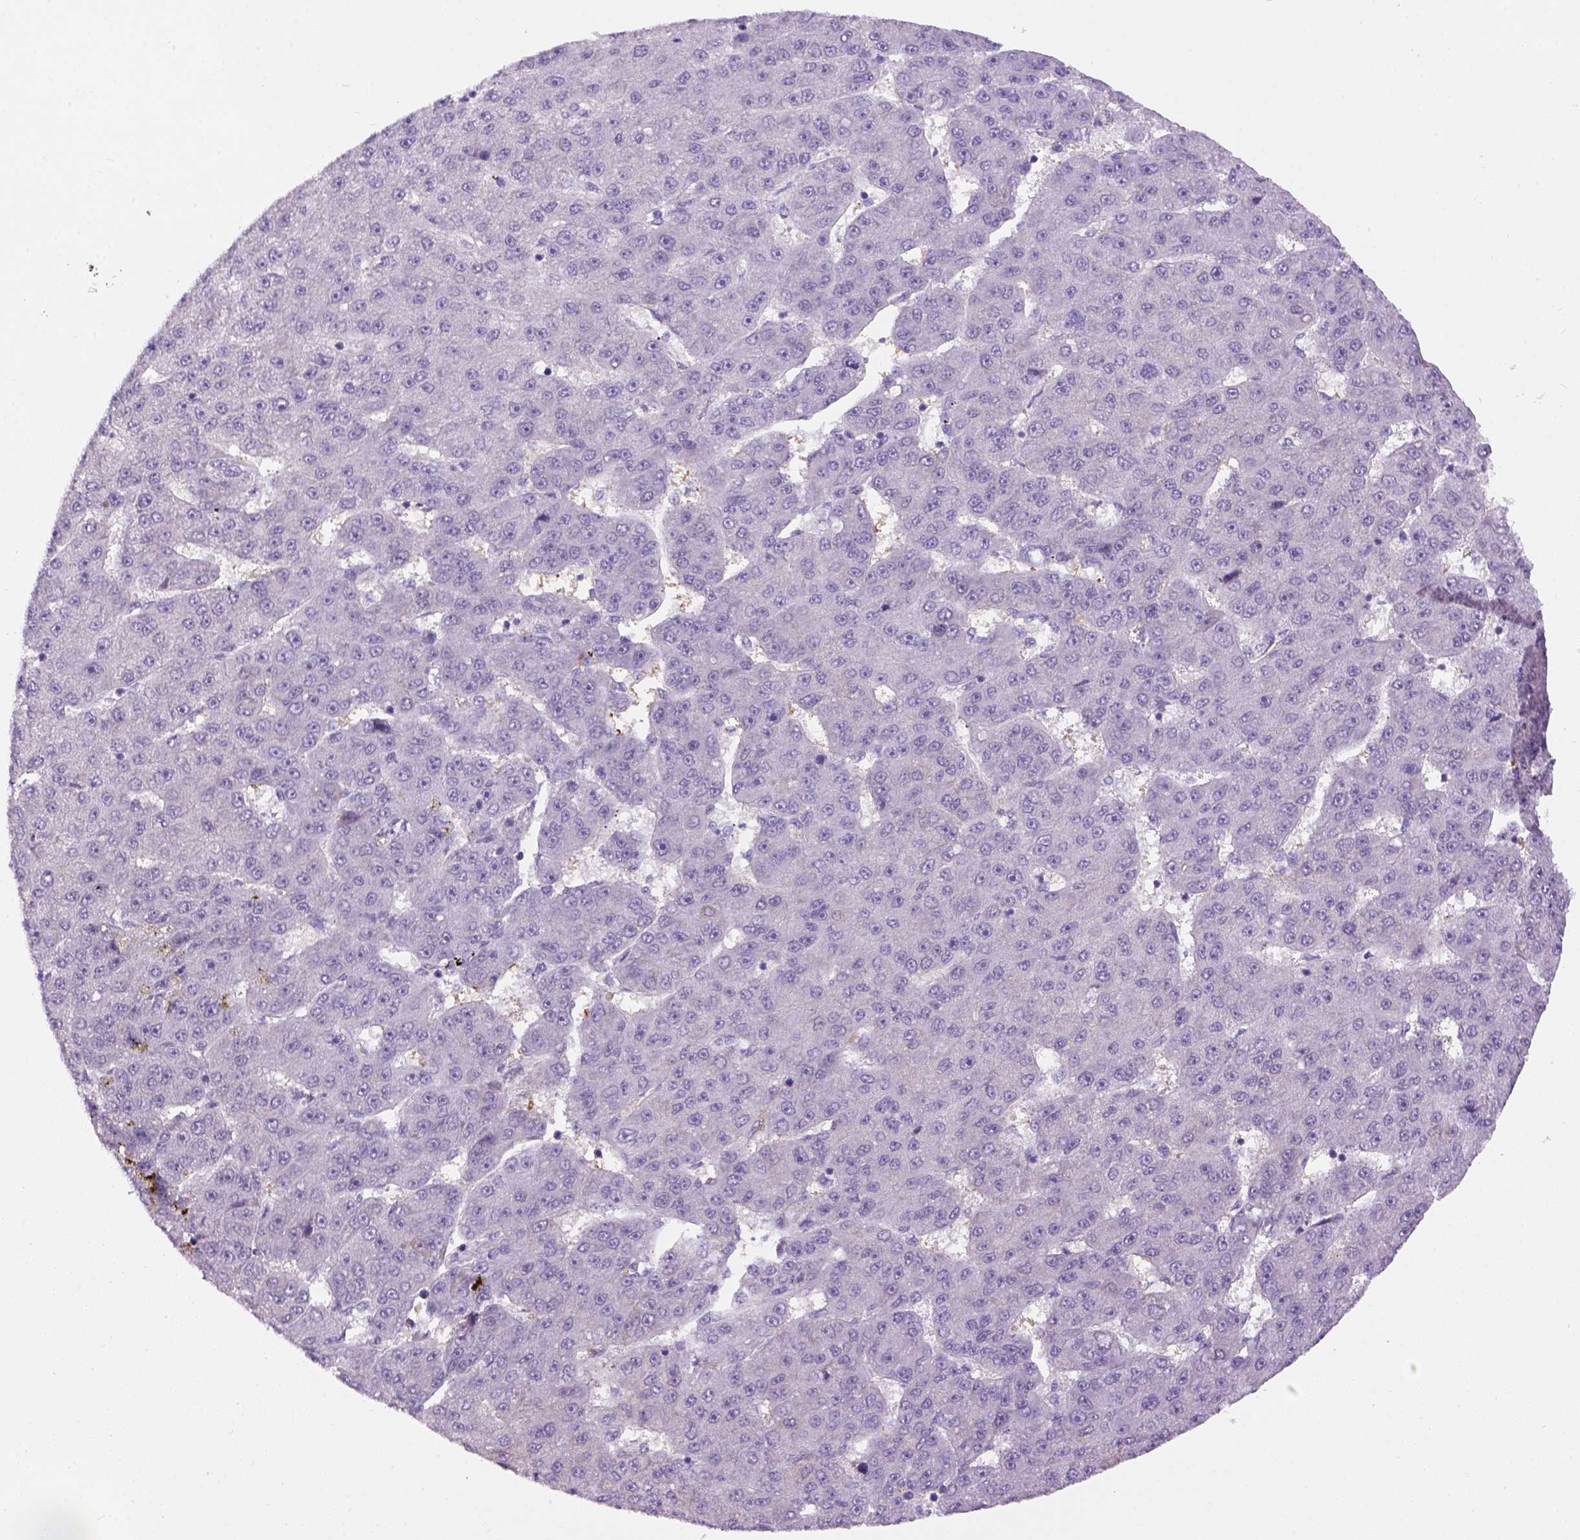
{"staining": {"intensity": "negative", "quantity": "none", "location": "none"}, "tissue": "liver cancer", "cell_type": "Tumor cells", "image_type": "cancer", "snomed": [{"axis": "morphology", "description": "Carcinoma, Hepatocellular, NOS"}, {"axis": "topography", "description": "Liver"}], "caption": "This is an immunohistochemistry (IHC) micrograph of human liver hepatocellular carcinoma. There is no staining in tumor cells.", "gene": "KAZN", "patient": {"sex": "male", "age": 67}}